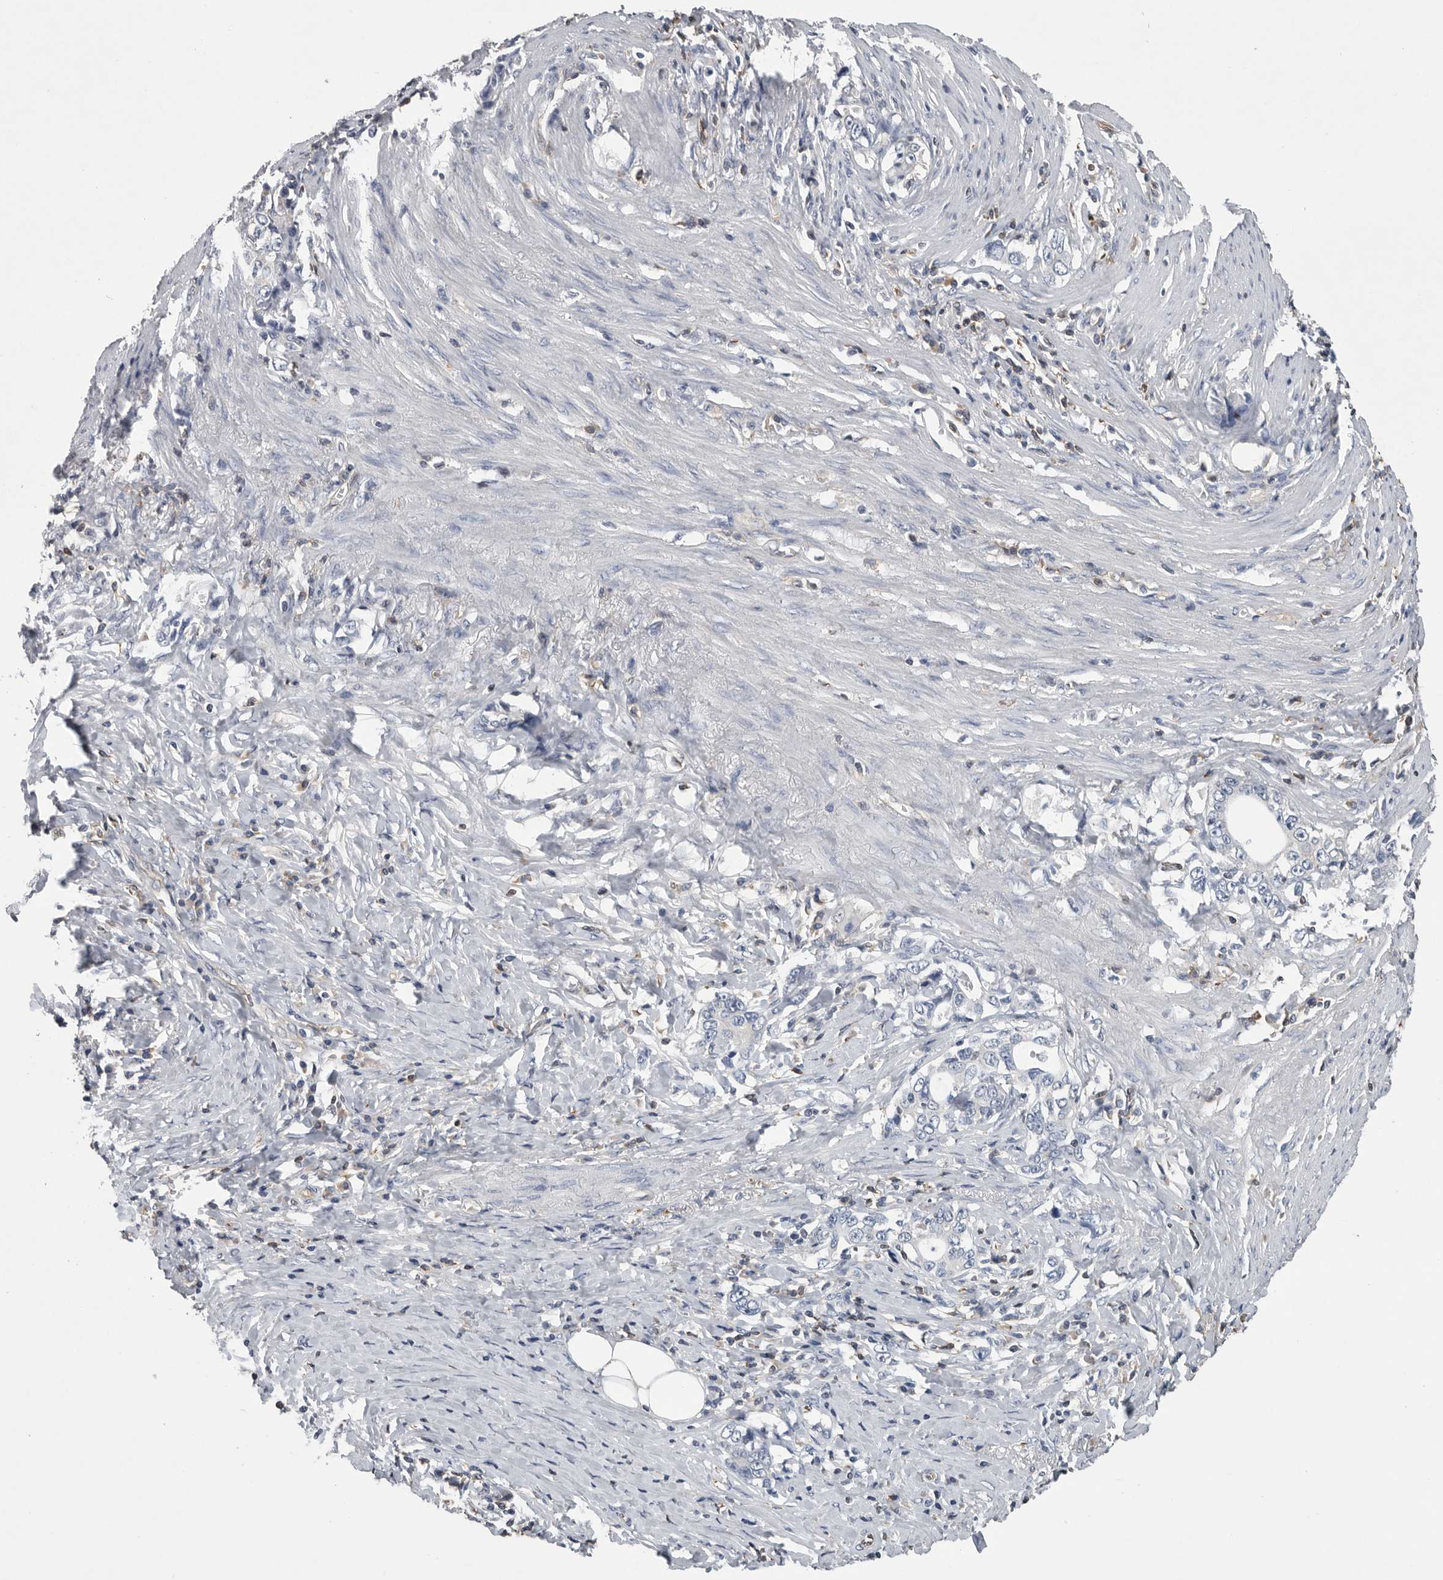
{"staining": {"intensity": "weak", "quantity": "<25%", "location": "cytoplasmic/membranous"}, "tissue": "stomach cancer", "cell_type": "Tumor cells", "image_type": "cancer", "snomed": [{"axis": "morphology", "description": "Adenocarcinoma, NOS"}, {"axis": "topography", "description": "Stomach, lower"}], "caption": "Immunohistochemistry (IHC) photomicrograph of neoplastic tissue: adenocarcinoma (stomach) stained with DAB shows no significant protein staining in tumor cells. Nuclei are stained in blue.", "gene": "PDCD4", "patient": {"sex": "female", "age": 72}}